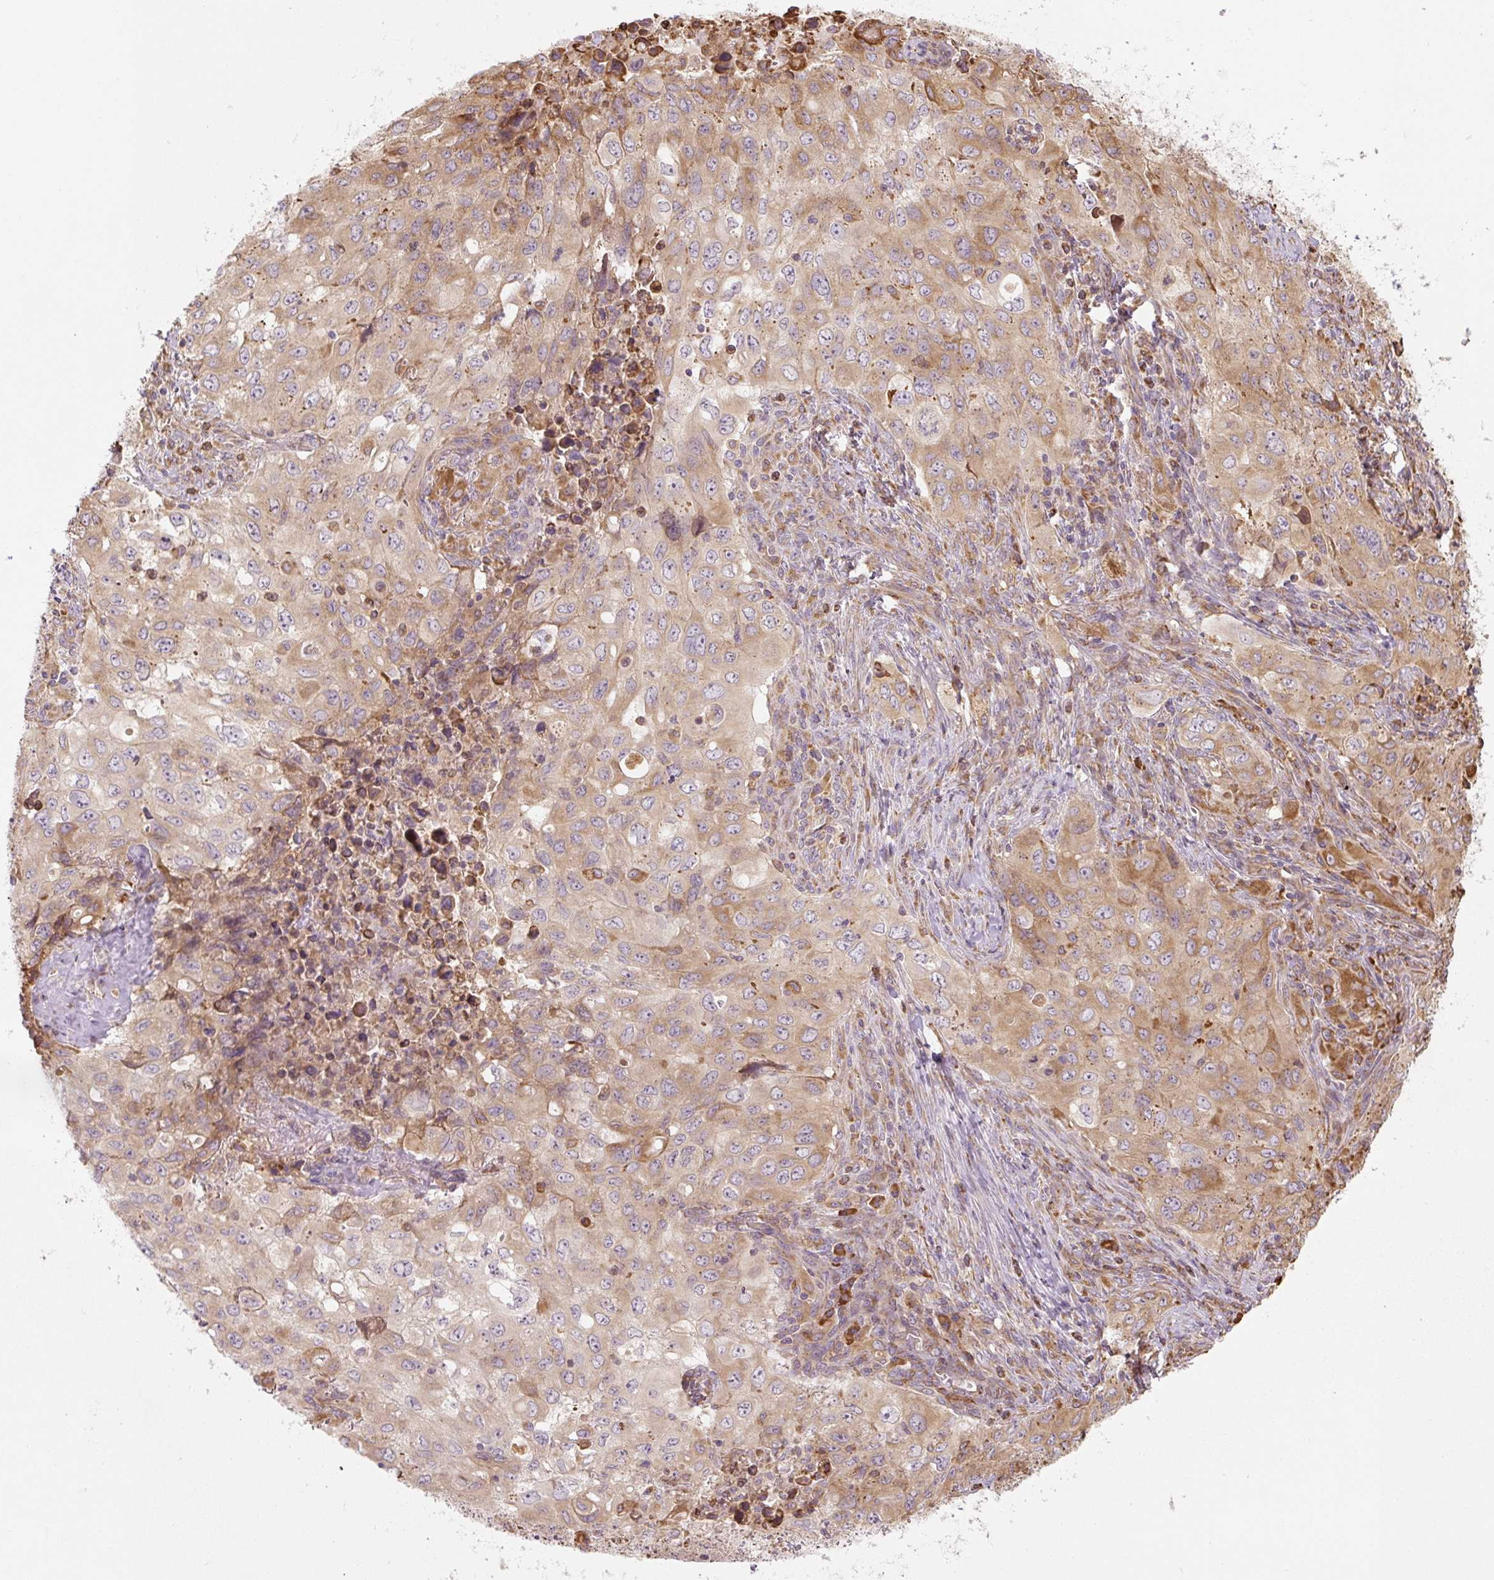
{"staining": {"intensity": "moderate", "quantity": "25%-75%", "location": "cytoplasmic/membranous"}, "tissue": "lung cancer", "cell_type": "Tumor cells", "image_type": "cancer", "snomed": [{"axis": "morphology", "description": "Adenocarcinoma, NOS"}, {"axis": "morphology", "description": "Adenocarcinoma, metastatic, NOS"}, {"axis": "topography", "description": "Lymph node"}, {"axis": "topography", "description": "Lung"}], "caption": "Immunohistochemistry (IHC) of adenocarcinoma (lung) demonstrates medium levels of moderate cytoplasmic/membranous positivity in approximately 25%-75% of tumor cells.", "gene": "RASA1", "patient": {"sex": "female", "age": 42}}